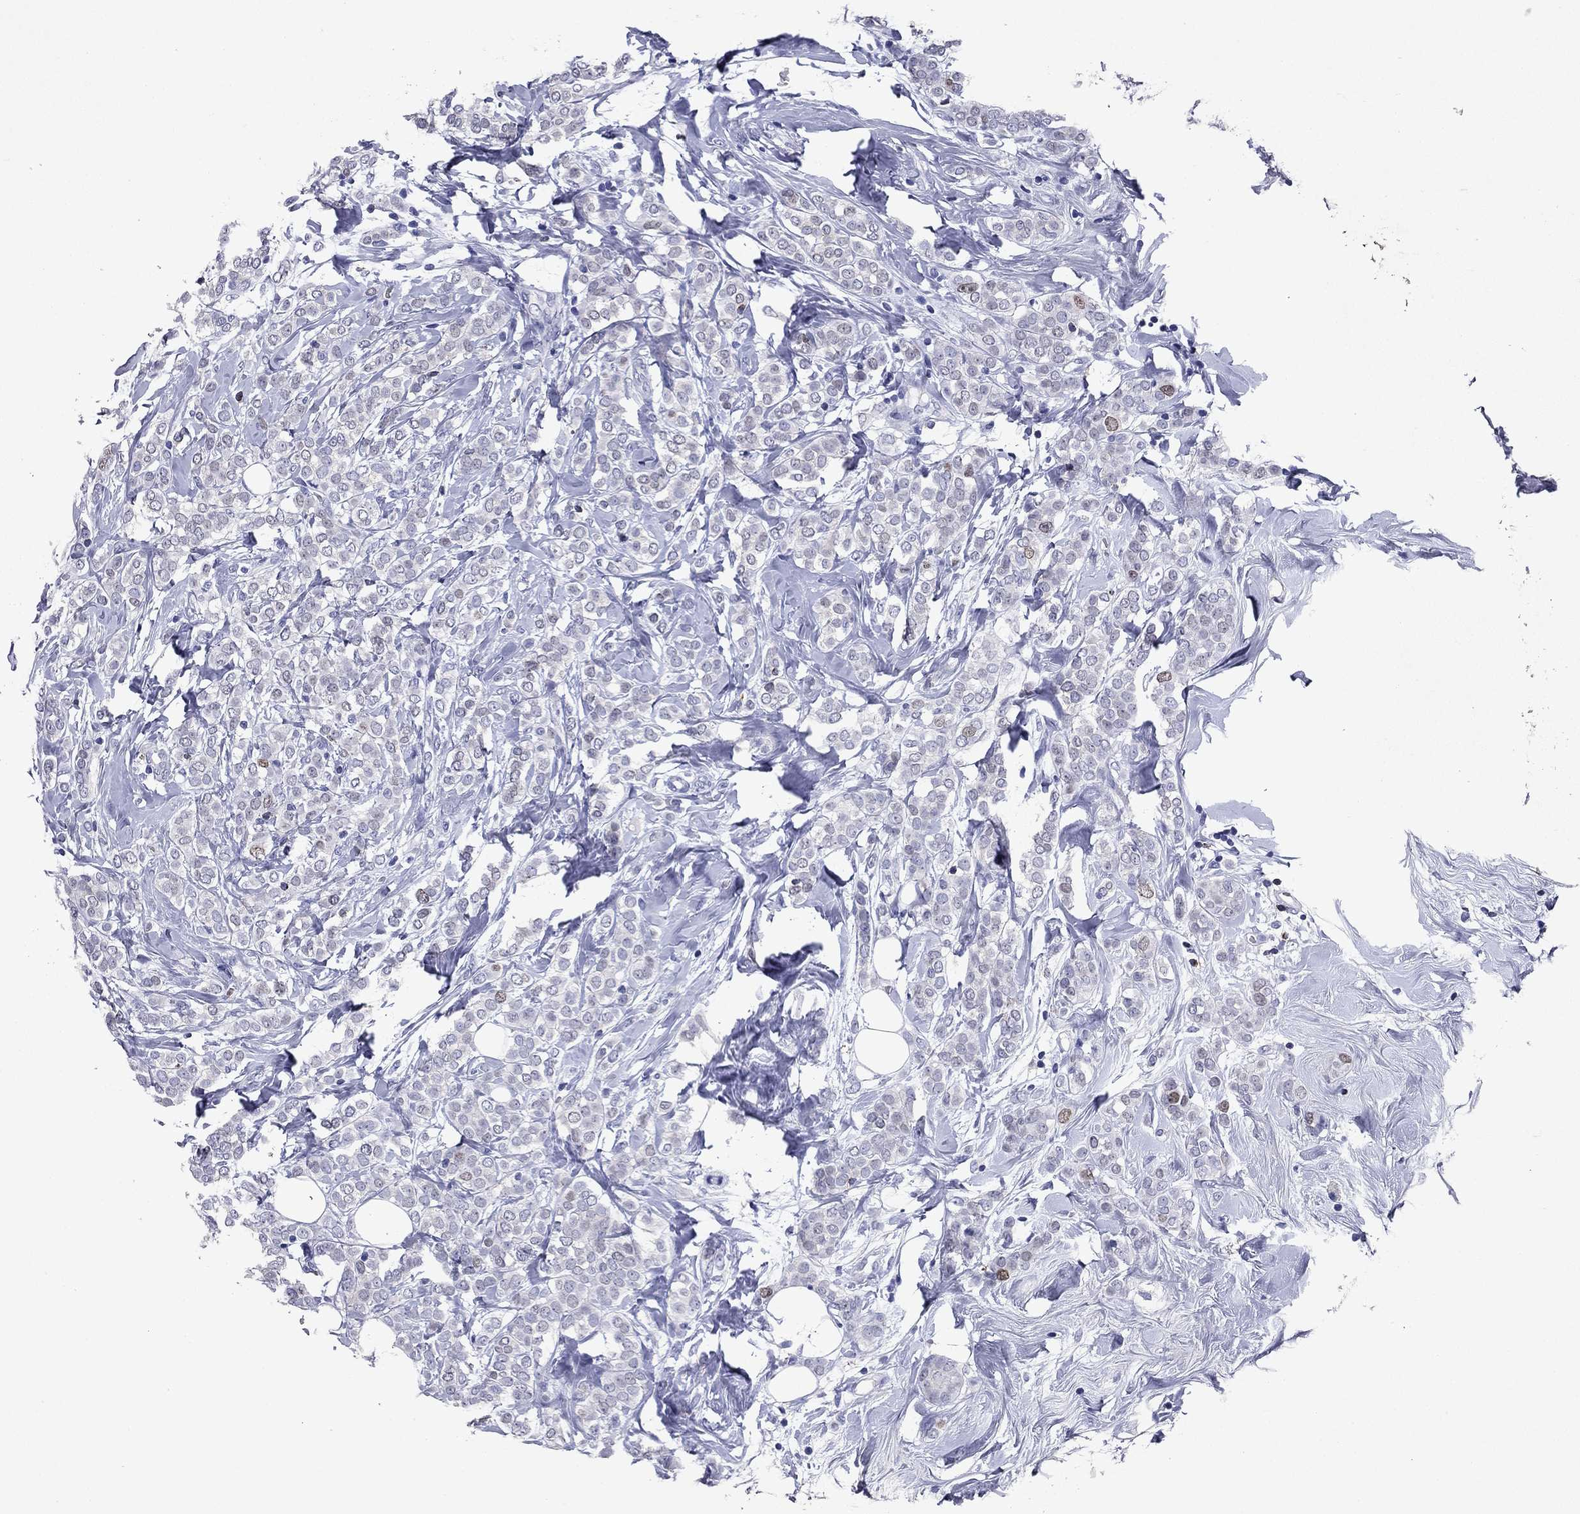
{"staining": {"intensity": "weak", "quantity": "<25%", "location": "nuclear"}, "tissue": "breast cancer", "cell_type": "Tumor cells", "image_type": "cancer", "snomed": [{"axis": "morphology", "description": "Lobular carcinoma"}, {"axis": "topography", "description": "Breast"}], "caption": "A histopathology image of breast cancer stained for a protein demonstrates no brown staining in tumor cells.", "gene": "GZMK", "patient": {"sex": "female", "age": 49}}